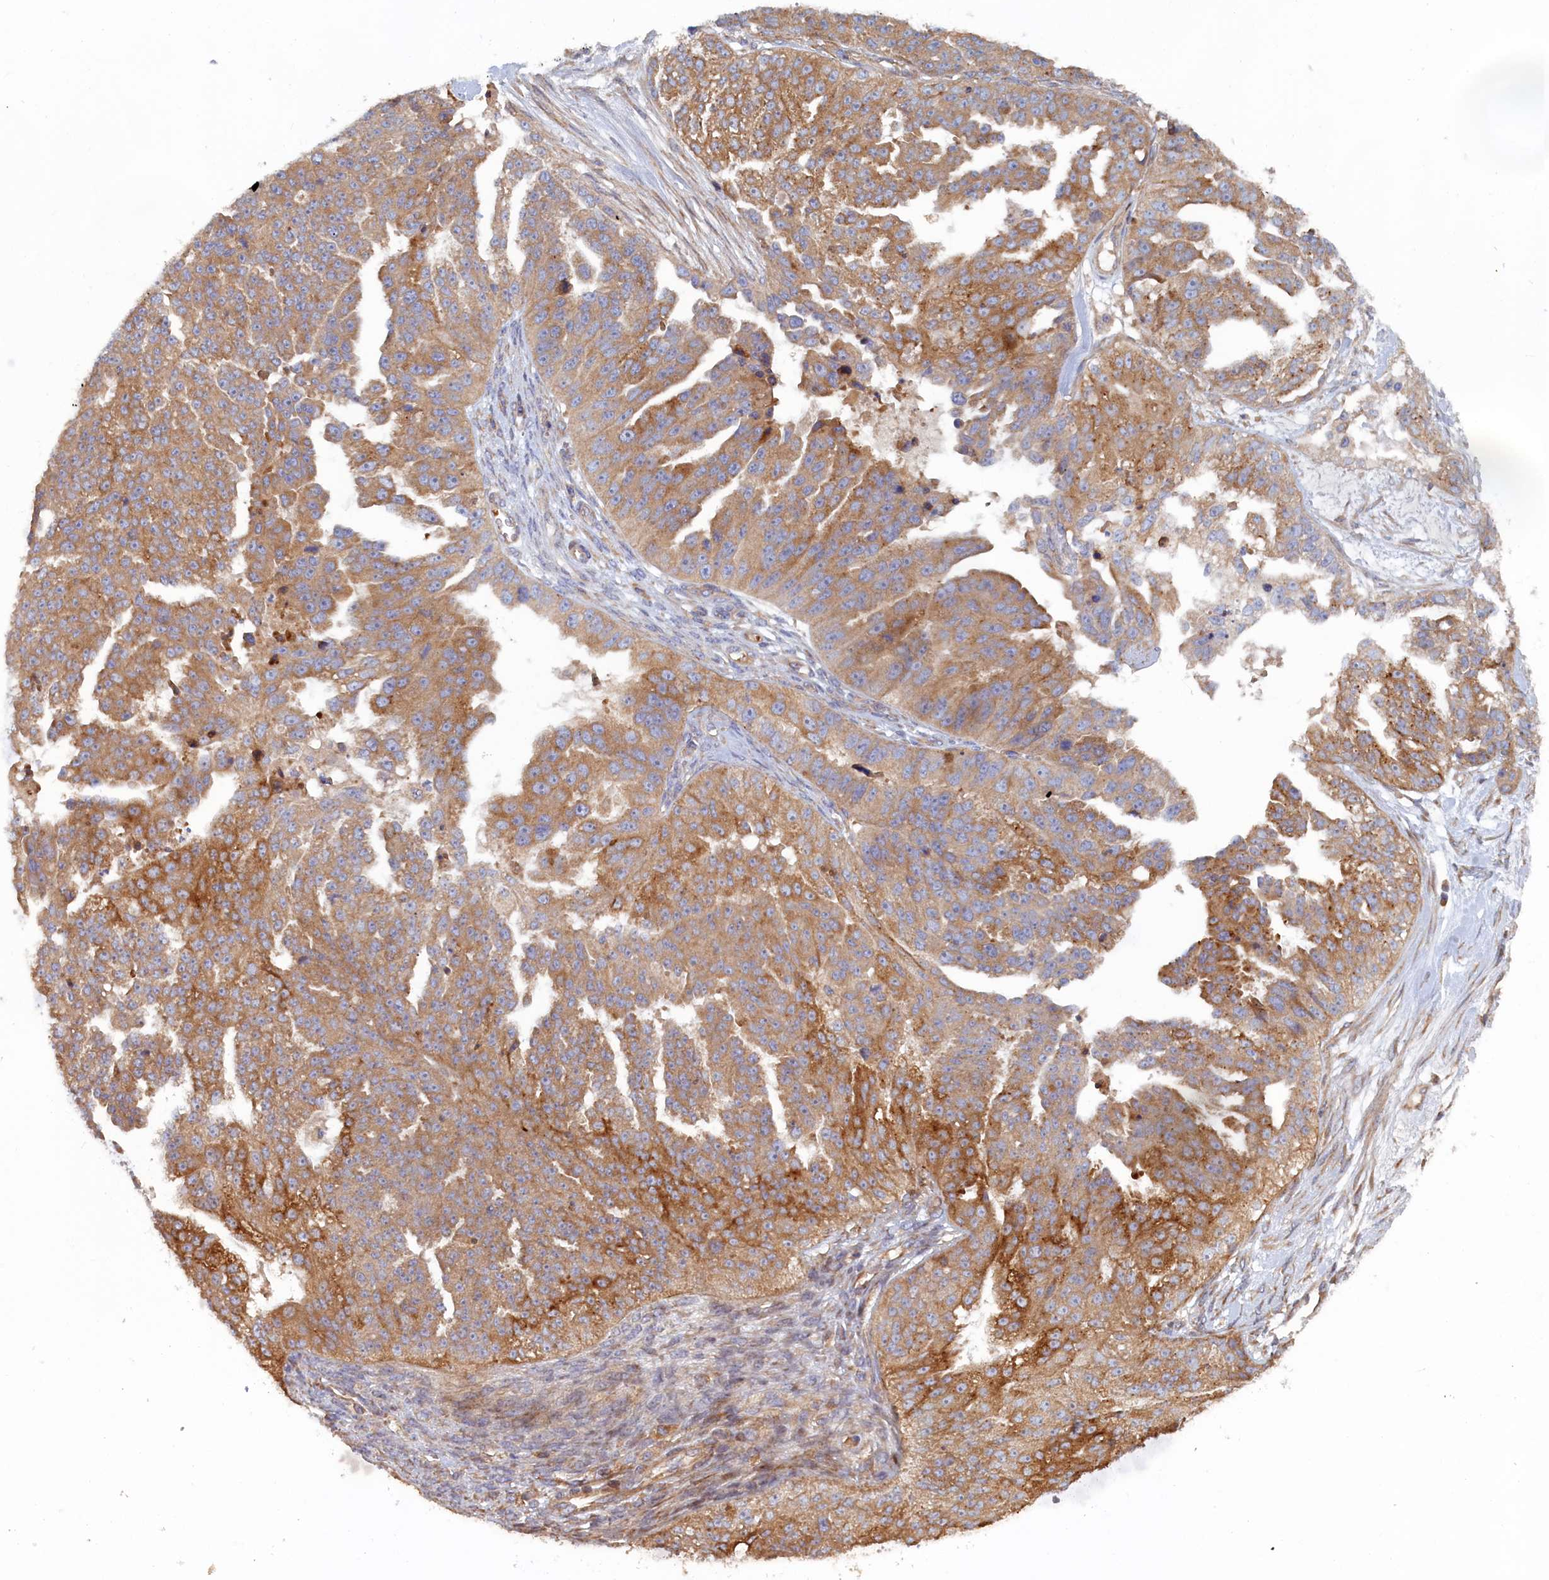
{"staining": {"intensity": "moderate", "quantity": ">75%", "location": "cytoplasmic/membranous"}, "tissue": "ovarian cancer", "cell_type": "Tumor cells", "image_type": "cancer", "snomed": [{"axis": "morphology", "description": "Cystadenocarcinoma, serous, NOS"}, {"axis": "topography", "description": "Ovary"}], "caption": "The micrograph exhibits immunohistochemical staining of ovarian cancer. There is moderate cytoplasmic/membranous expression is seen in about >75% of tumor cells.", "gene": "TMEM196", "patient": {"sex": "female", "age": 58}}